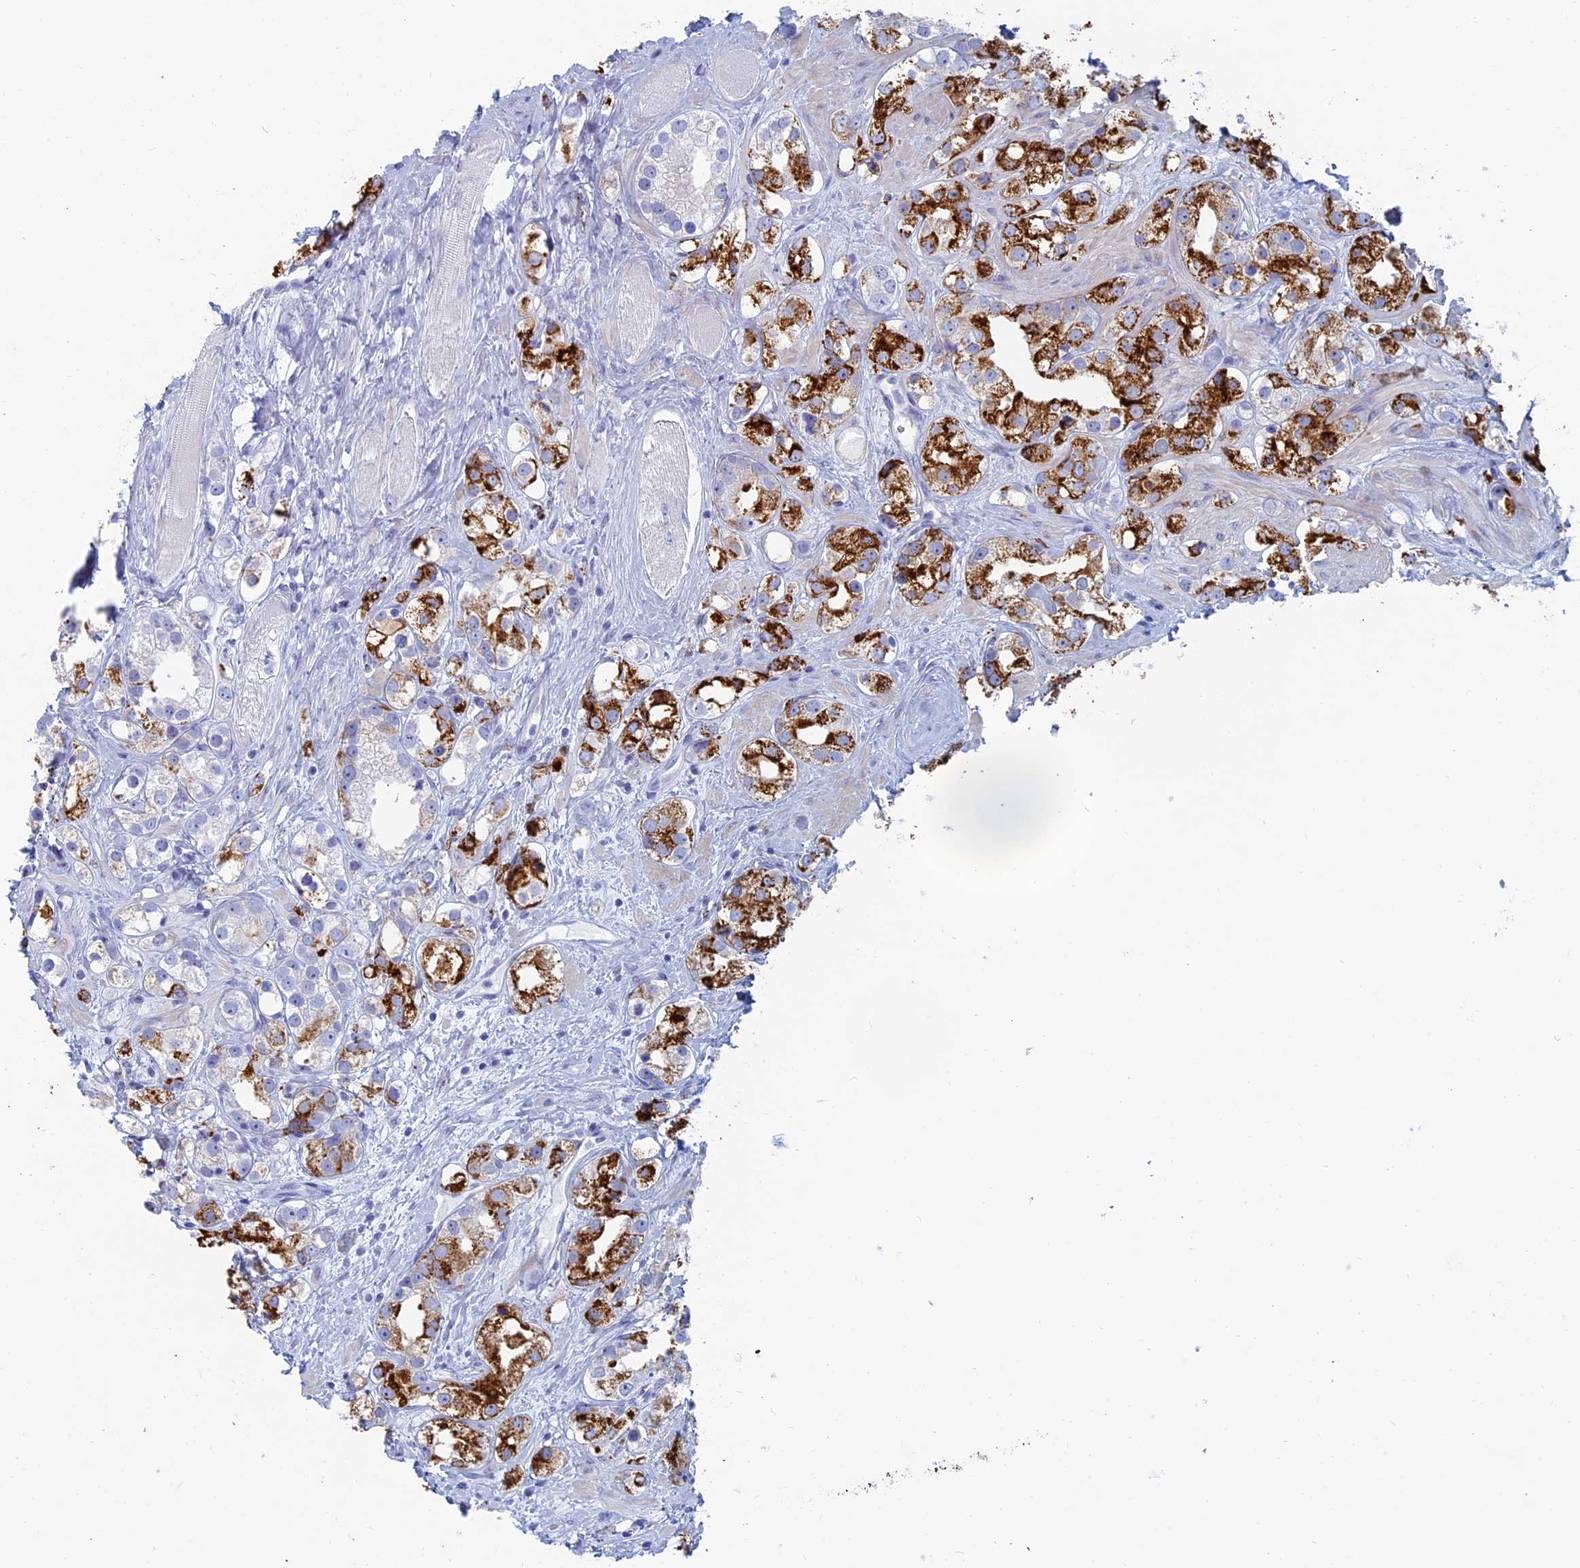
{"staining": {"intensity": "strong", "quantity": "25%-75%", "location": "cytoplasmic/membranous"}, "tissue": "prostate cancer", "cell_type": "Tumor cells", "image_type": "cancer", "snomed": [{"axis": "morphology", "description": "Adenocarcinoma, NOS"}, {"axis": "topography", "description": "Prostate"}], "caption": "DAB (3,3'-diaminobenzidine) immunohistochemical staining of prostate adenocarcinoma displays strong cytoplasmic/membranous protein expression in about 25%-75% of tumor cells.", "gene": "ALMS1", "patient": {"sex": "male", "age": 79}}